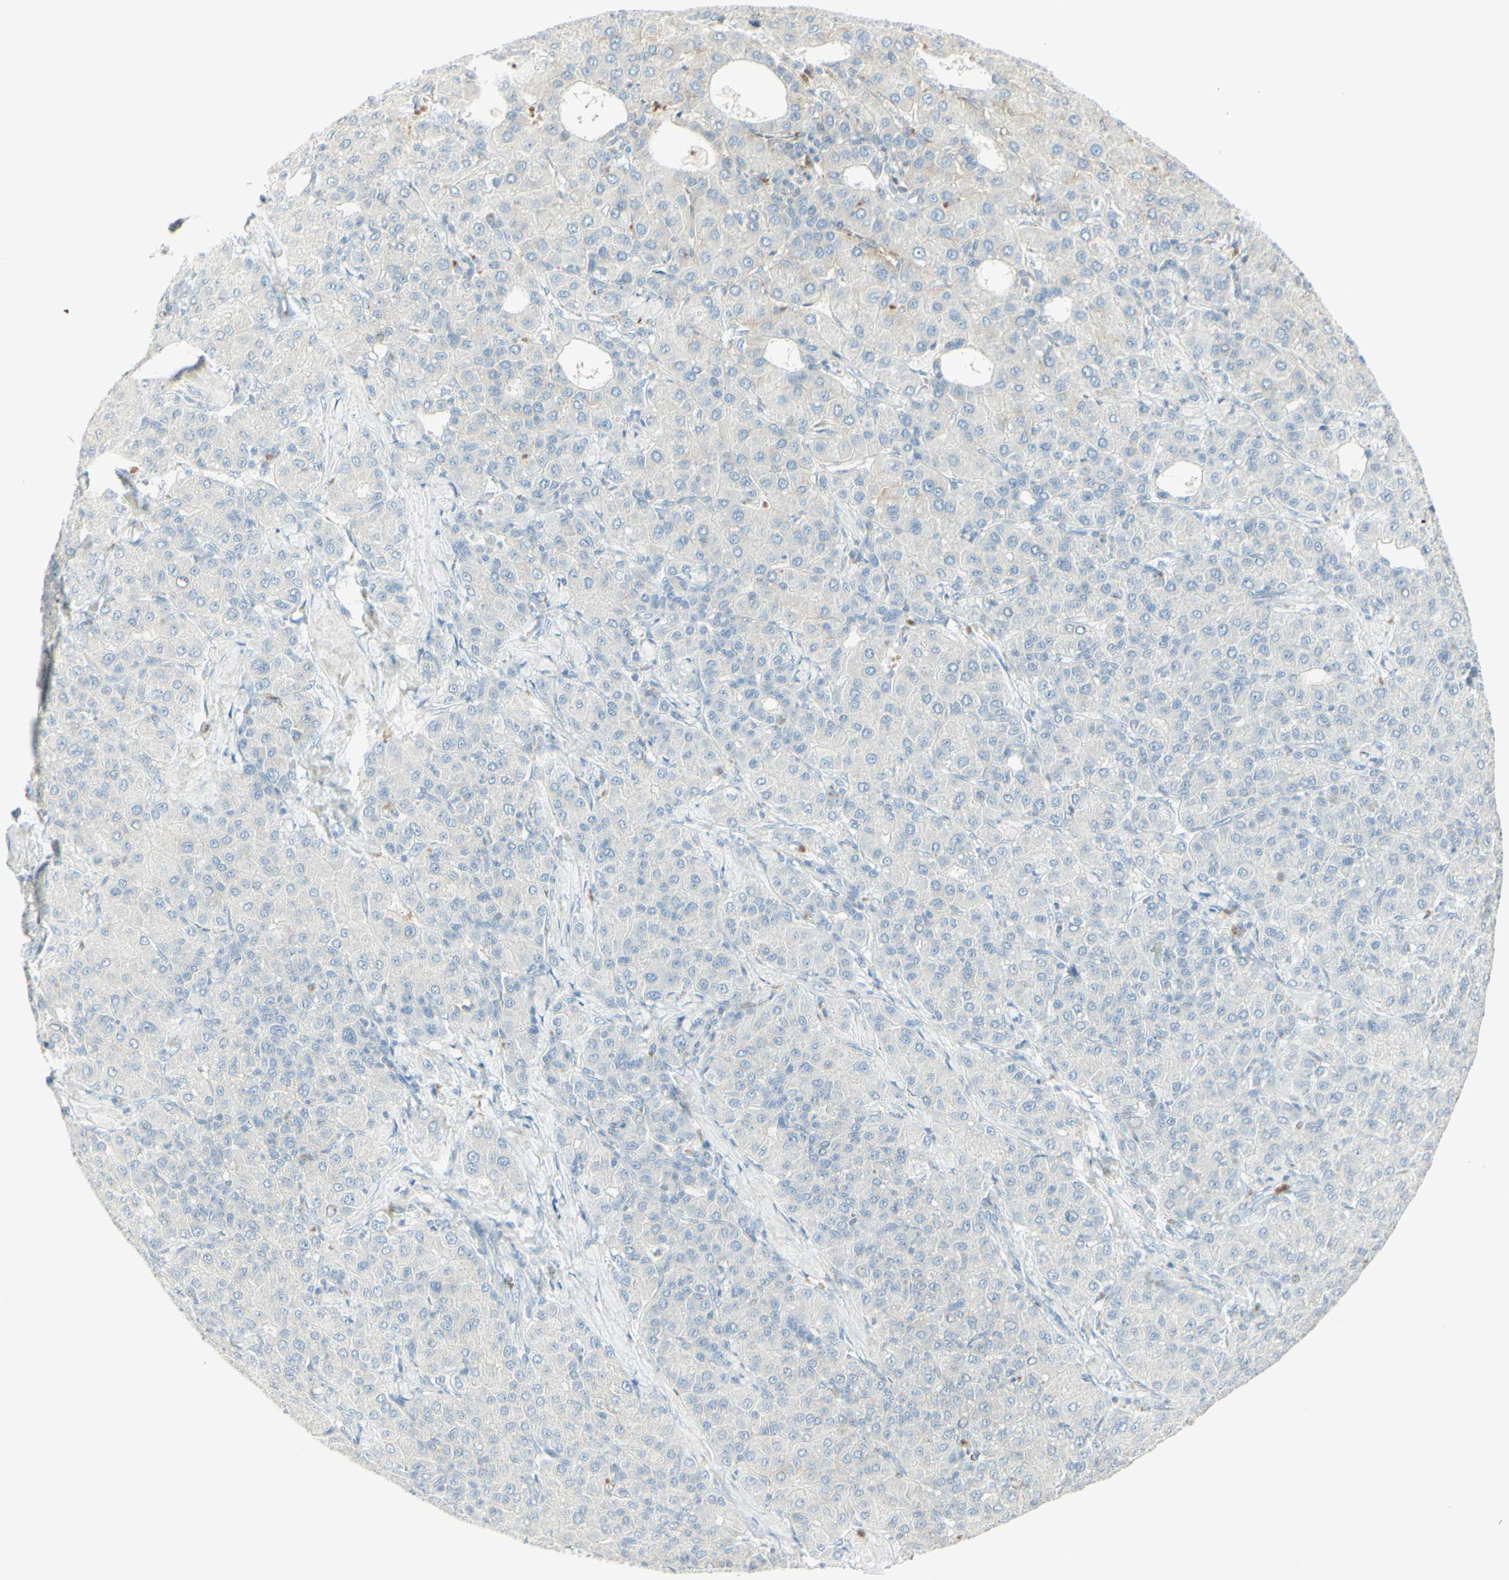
{"staining": {"intensity": "negative", "quantity": "none", "location": "none"}, "tissue": "liver cancer", "cell_type": "Tumor cells", "image_type": "cancer", "snomed": [{"axis": "morphology", "description": "Carcinoma, Hepatocellular, NOS"}, {"axis": "topography", "description": "Liver"}], "caption": "This photomicrograph is of liver cancer (hepatocellular carcinoma) stained with IHC to label a protein in brown with the nuclei are counter-stained blue. There is no positivity in tumor cells.", "gene": "MDK", "patient": {"sex": "male", "age": 65}}